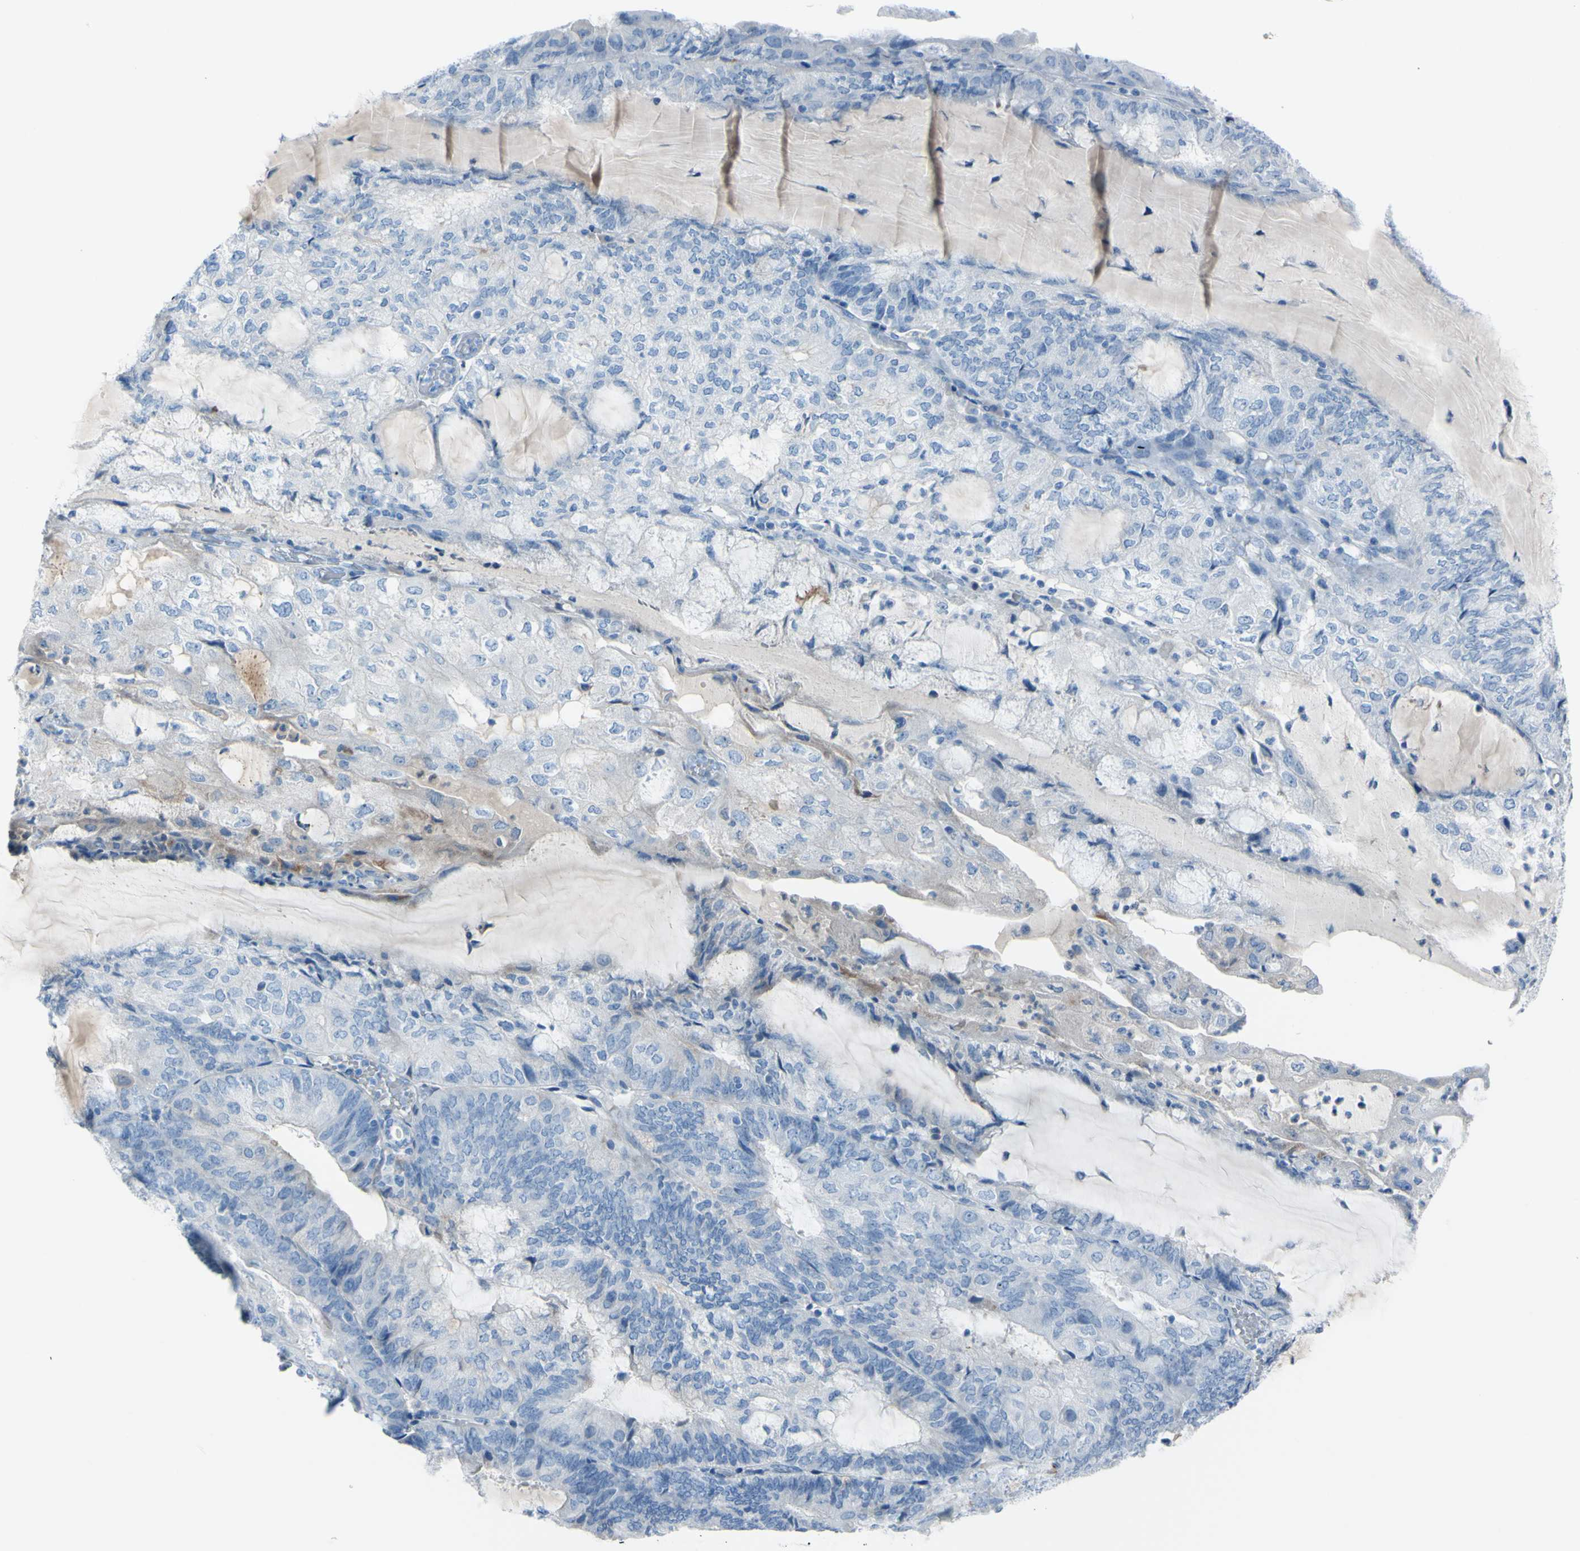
{"staining": {"intensity": "negative", "quantity": "none", "location": "none"}, "tissue": "endometrial cancer", "cell_type": "Tumor cells", "image_type": "cancer", "snomed": [{"axis": "morphology", "description": "Adenocarcinoma, NOS"}, {"axis": "topography", "description": "Endometrium"}], "caption": "IHC of human adenocarcinoma (endometrial) shows no expression in tumor cells.", "gene": "TFPI2", "patient": {"sex": "female", "age": 81}}